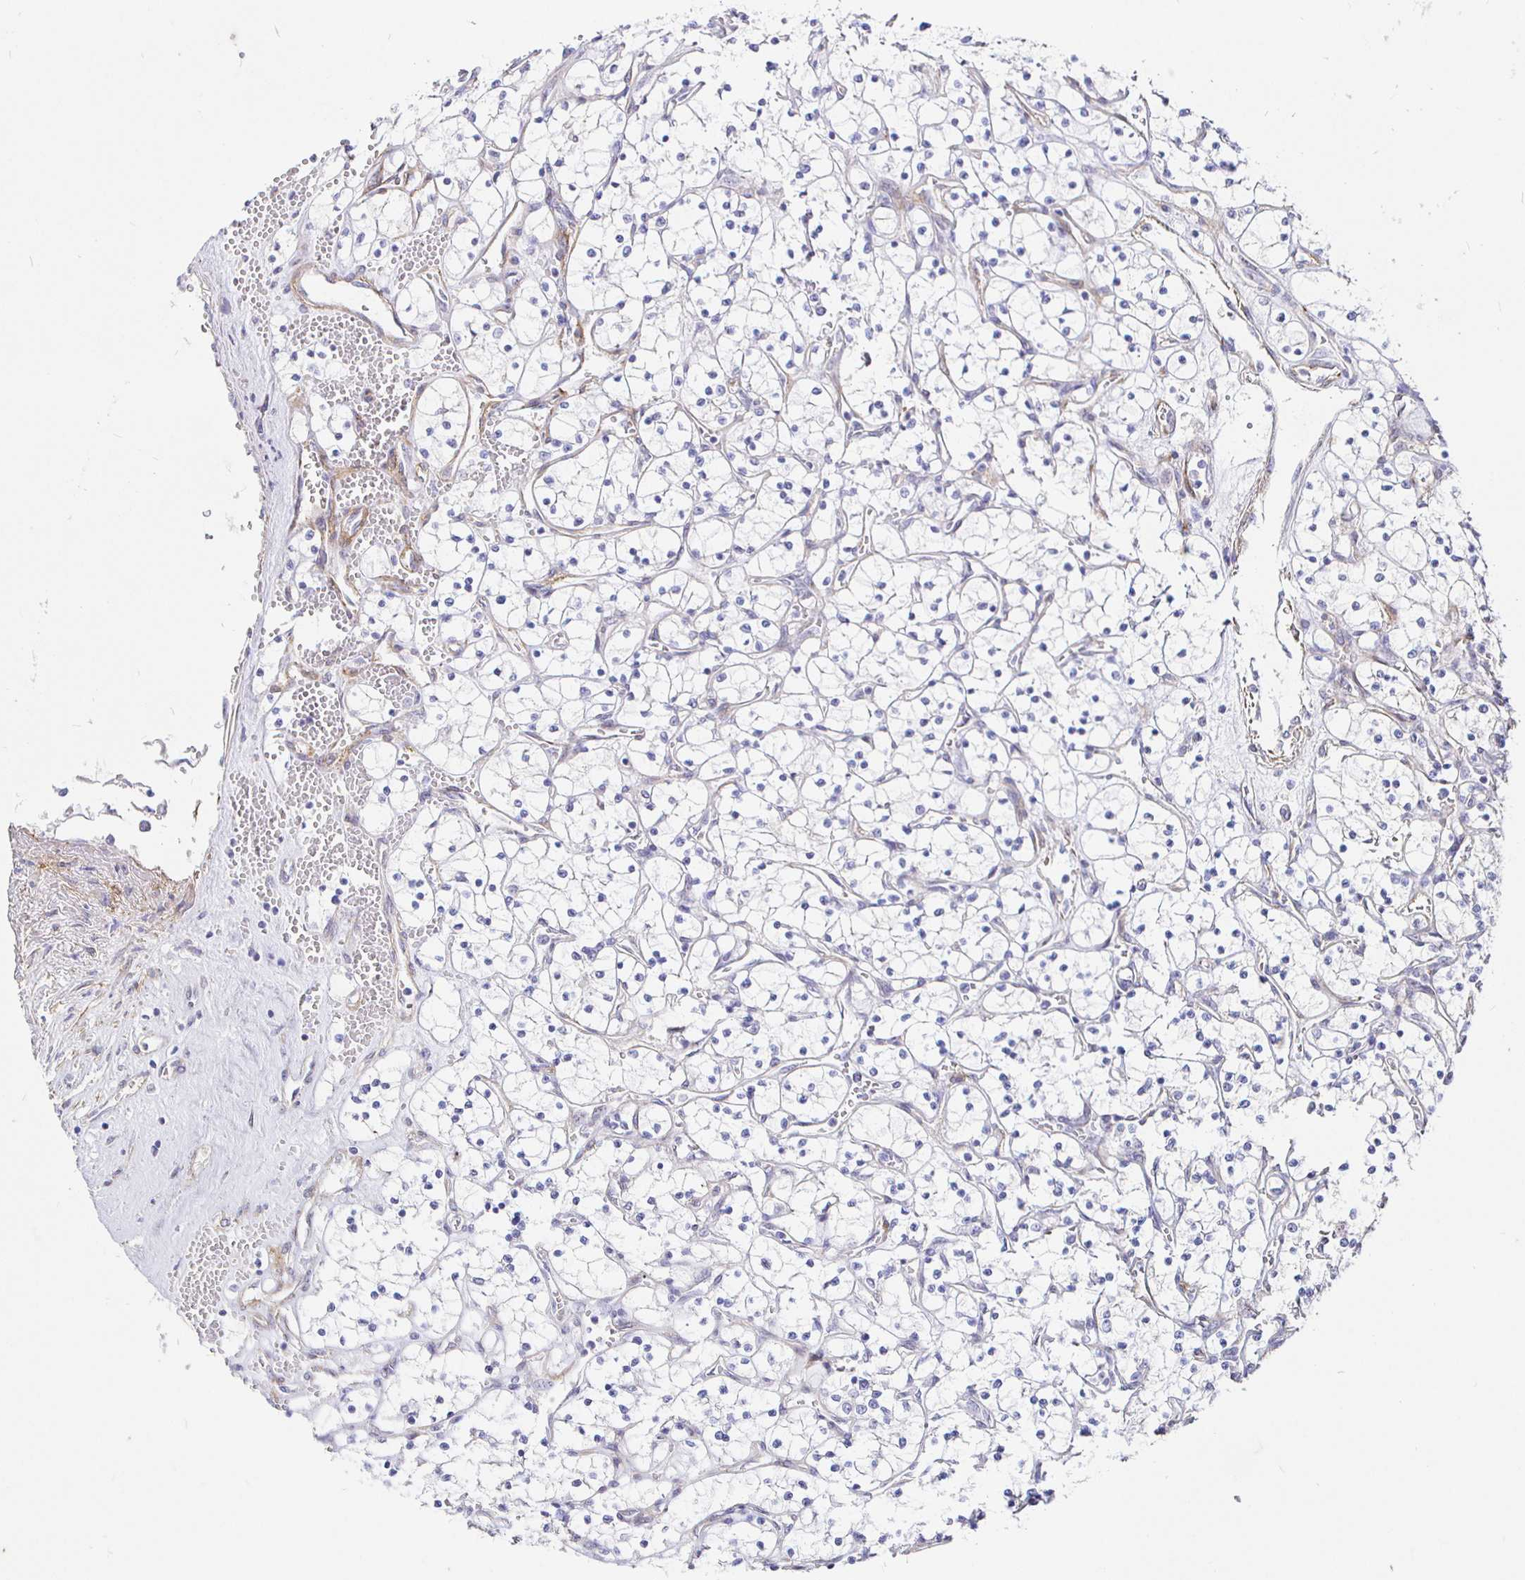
{"staining": {"intensity": "negative", "quantity": "none", "location": "none"}, "tissue": "renal cancer", "cell_type": "Tumor cells", "image_type": "cancer", "snomed": [{"axis": "morphology", "description": "Adenocarcinoma, NOS"}, {"axis": "topography", "description": "Kidney"}], "caption": "This is an immunohistochemistry photomicrograph of human renal cancer (adenocarcinoma). There is no expression in tumor cells.", "gene": "PALM2AKAP2", "patient": {"sex": "female", "age": 69}}